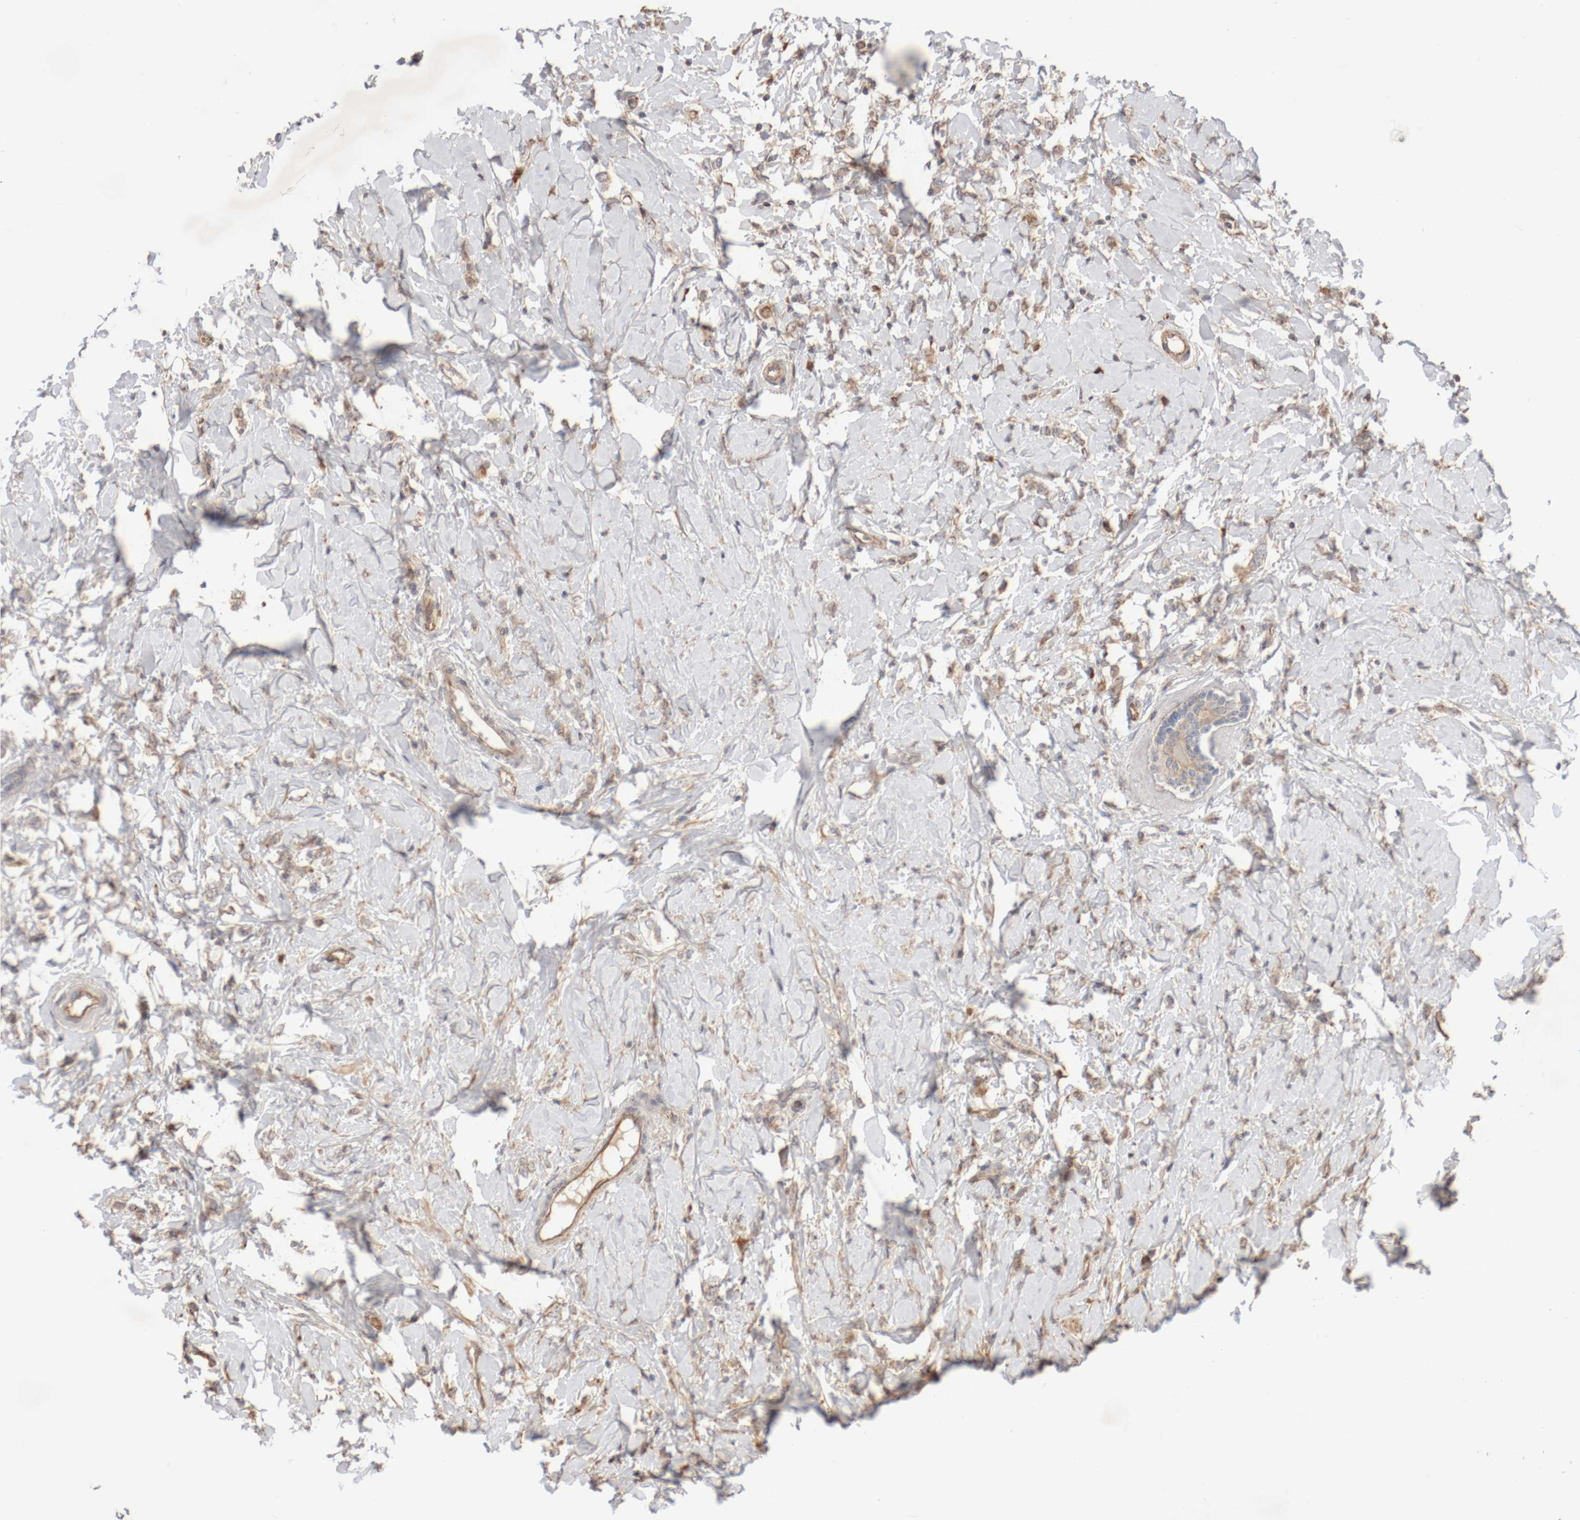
{"staining": {"intensity": "weak", "quantity": ">75%", "location": "cytoplasmic/membranous"}, "tissue": "breast cancer", "cell_type": "Tumor cells", "image_type": "cancer", "snomed": [{"axis": "morphology", "description": "Normal tissue, NOS"}, {"axis": "morphology", "description": "Lobular carcinoma"}, {"axis": "topography", "description": "Breast"}], "caption": "A micrograph of human breast cancer (lobular carcinoma) stained for a protein demonstrates weak cytoplasmic/membranous brown staining in tumor cells.", "gene": "DPH7", "patient": {"sex": "female", "age": 47}}